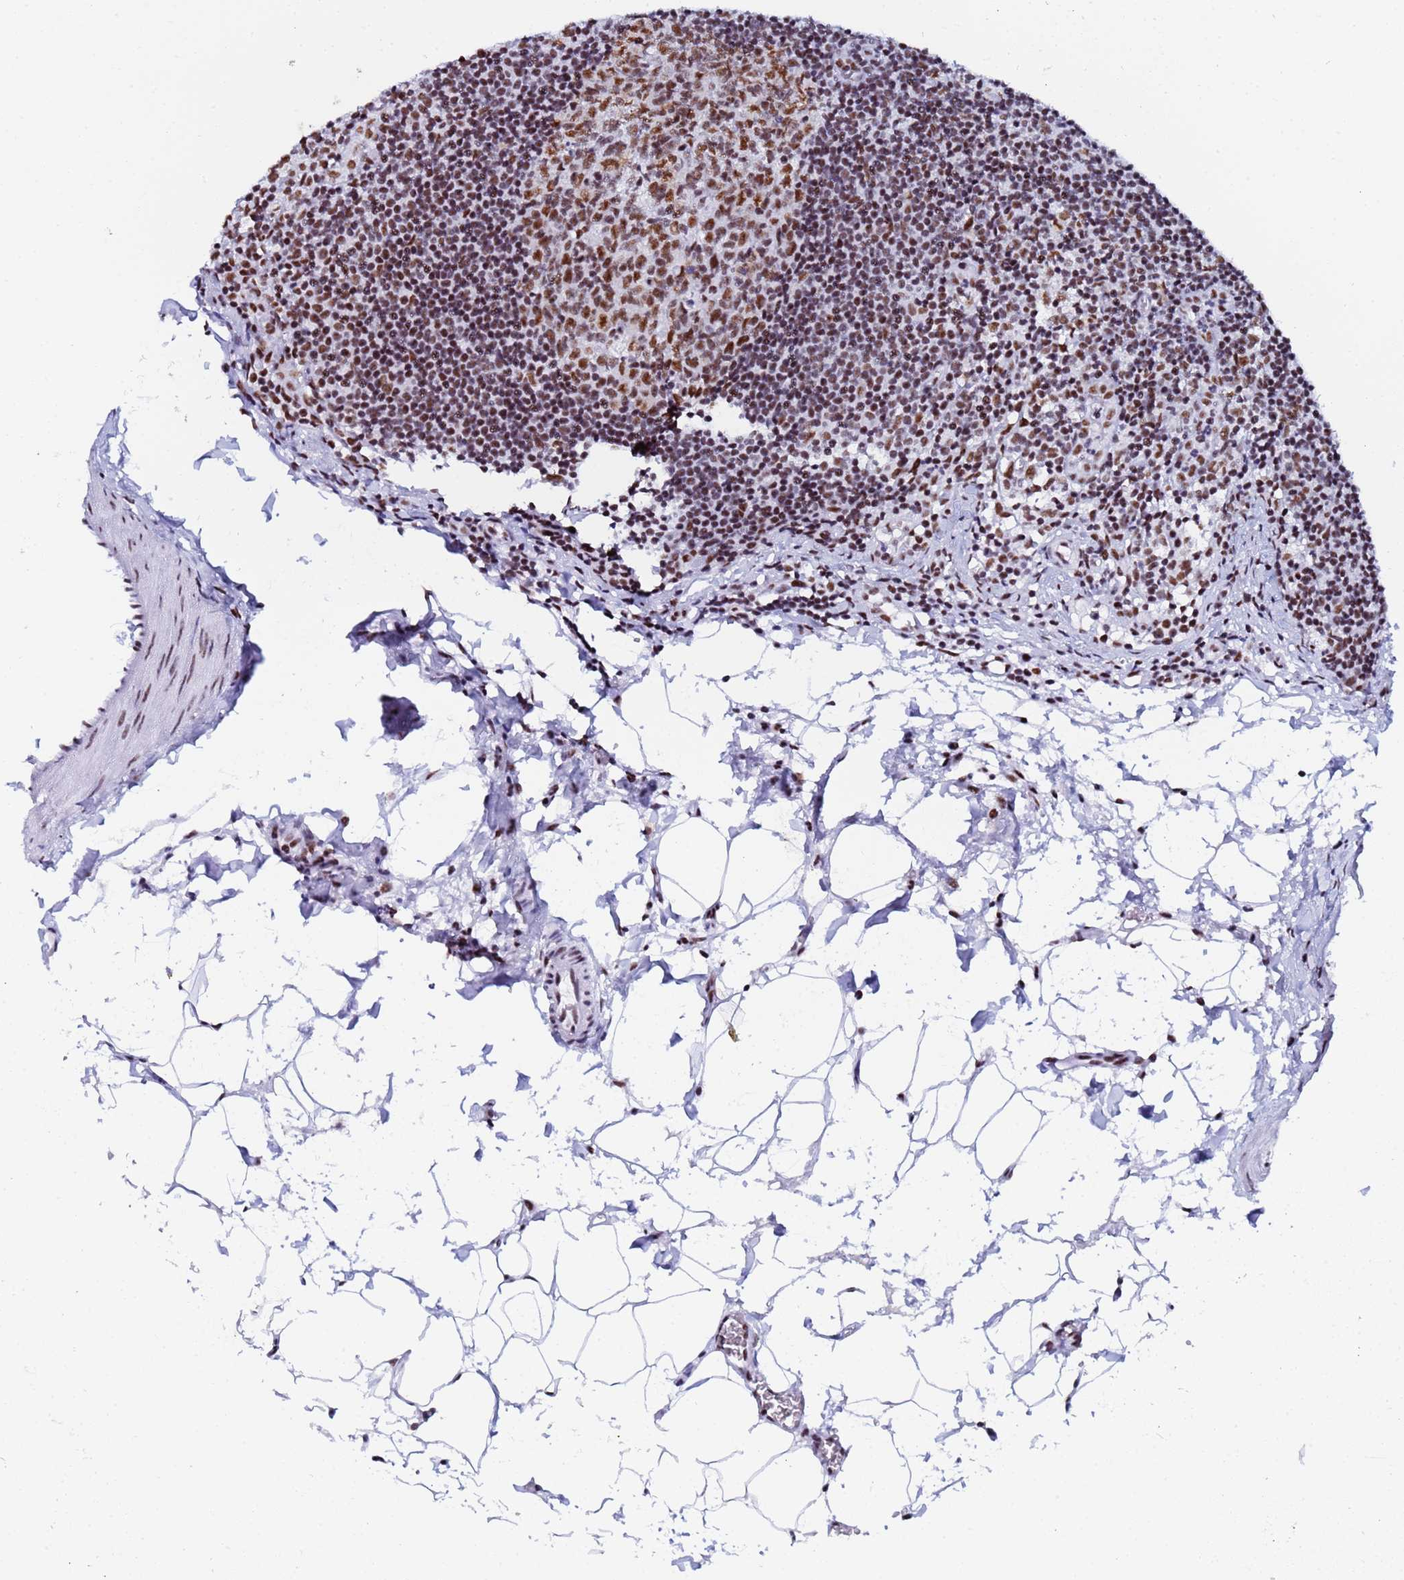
{"staining": {"intensity": "moderate", "quantity": ">75%", "location": "nuclear"}, "tissue": "lymph node", "cell_type": "Germinal center cells", "image_type": "normal", "snomed": [{"axis": "morphology", "description": "Normal tissue, NOS"}, {"axis": "topography", "description": "Lymph node"}], "caption": "Immunohistochemistry (IHC) image of unremarkable human lymph node stained for a protein (brown), which exhibits medium levels of moderate nuclear staining in approximately >75% of germinal center cells.", "gene": "SNRPA1", "patient": {"sex": "female", "age": 27}}